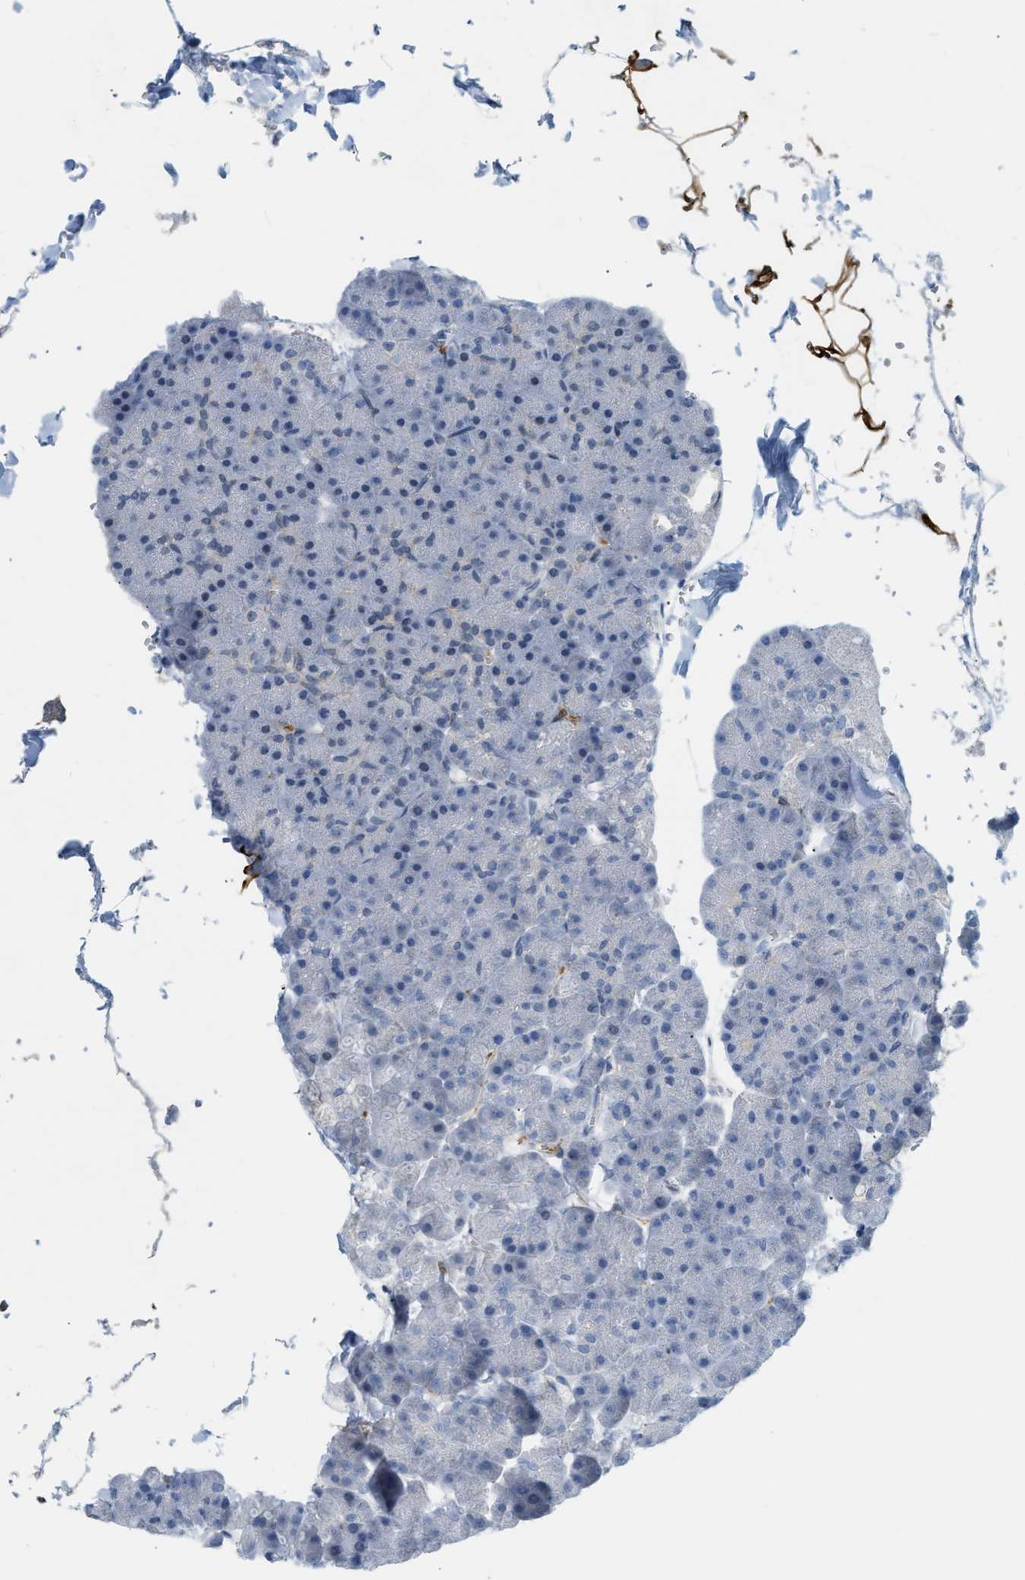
{"staining": {"intensity": "negative", "quantity": "none", "location": "none"}, "tissue": "pancreas", "cell_type": "Exocrine glandular cells", "image_type": "normal", "snomed": [{"axis": "morphology", "description": "Normal tissue, NOS"}, {"axis": "topography", "description": "Pancreas"}], "caption": "Protein analysis of normal pancreas exhibits no significant staining in exocrine glandular cells.", "gene": "ZNF408", "patient": {"sex": "male", "age": 35}}